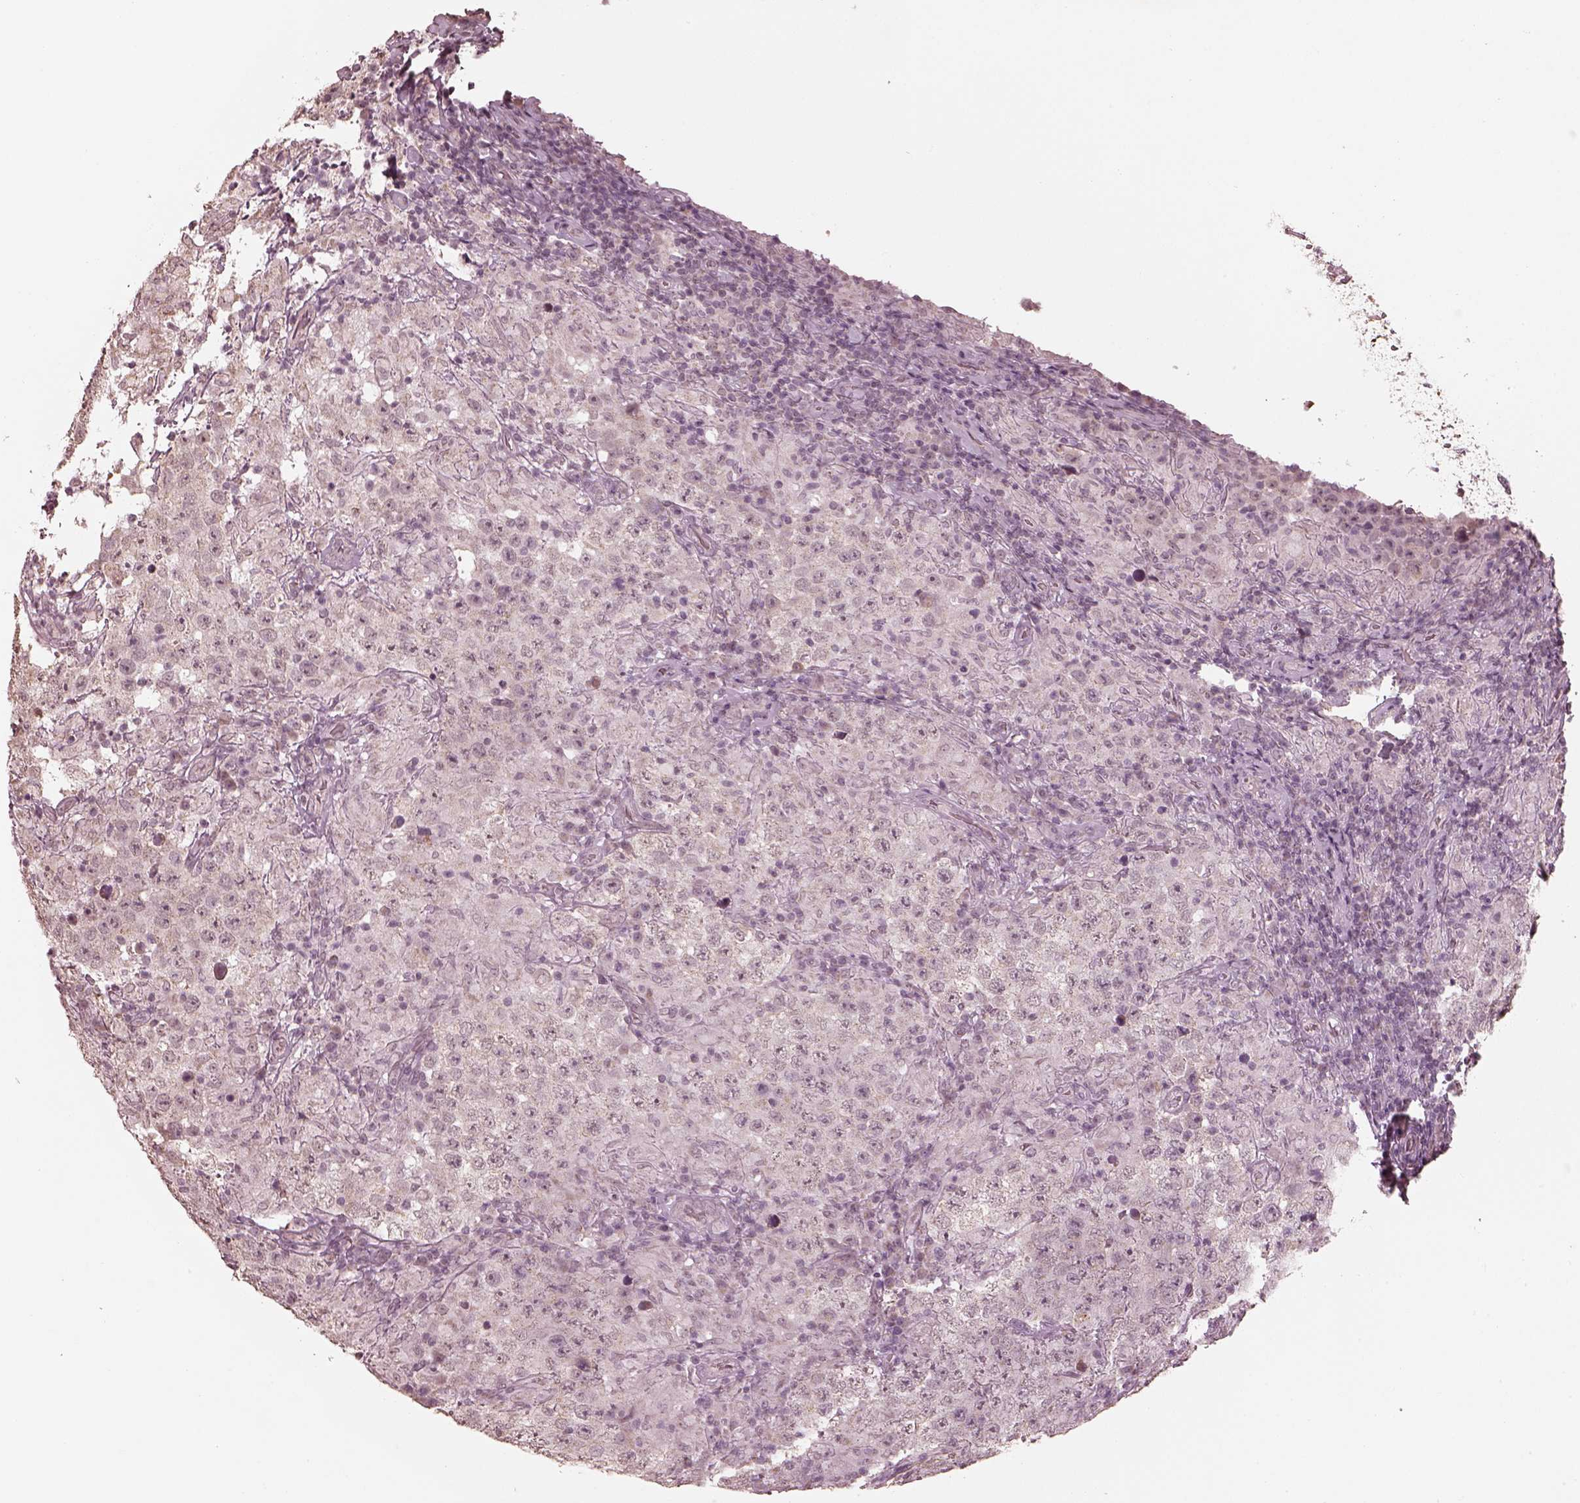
{"staining": {"intensity": "negative", "quantity": "none", "location": "none"}, "tissue": "testis cancer", "cell_type": "Tumor cells", "image_type": "cancer", "snomed": [{"axis": "morphology", "description": "Seminoma, NOS"}, {"axis": "morphology", "description": "Carcinoma, Embryonal, NOS"}, {"axis": "topography", "description": "Testis"}], "caption": "Human seminoma (testis) stained for a protein using IHC shows no staining in tumor cells.", "gene": "SLC7A4", "patient": {"sex": "male", "age": 41}}